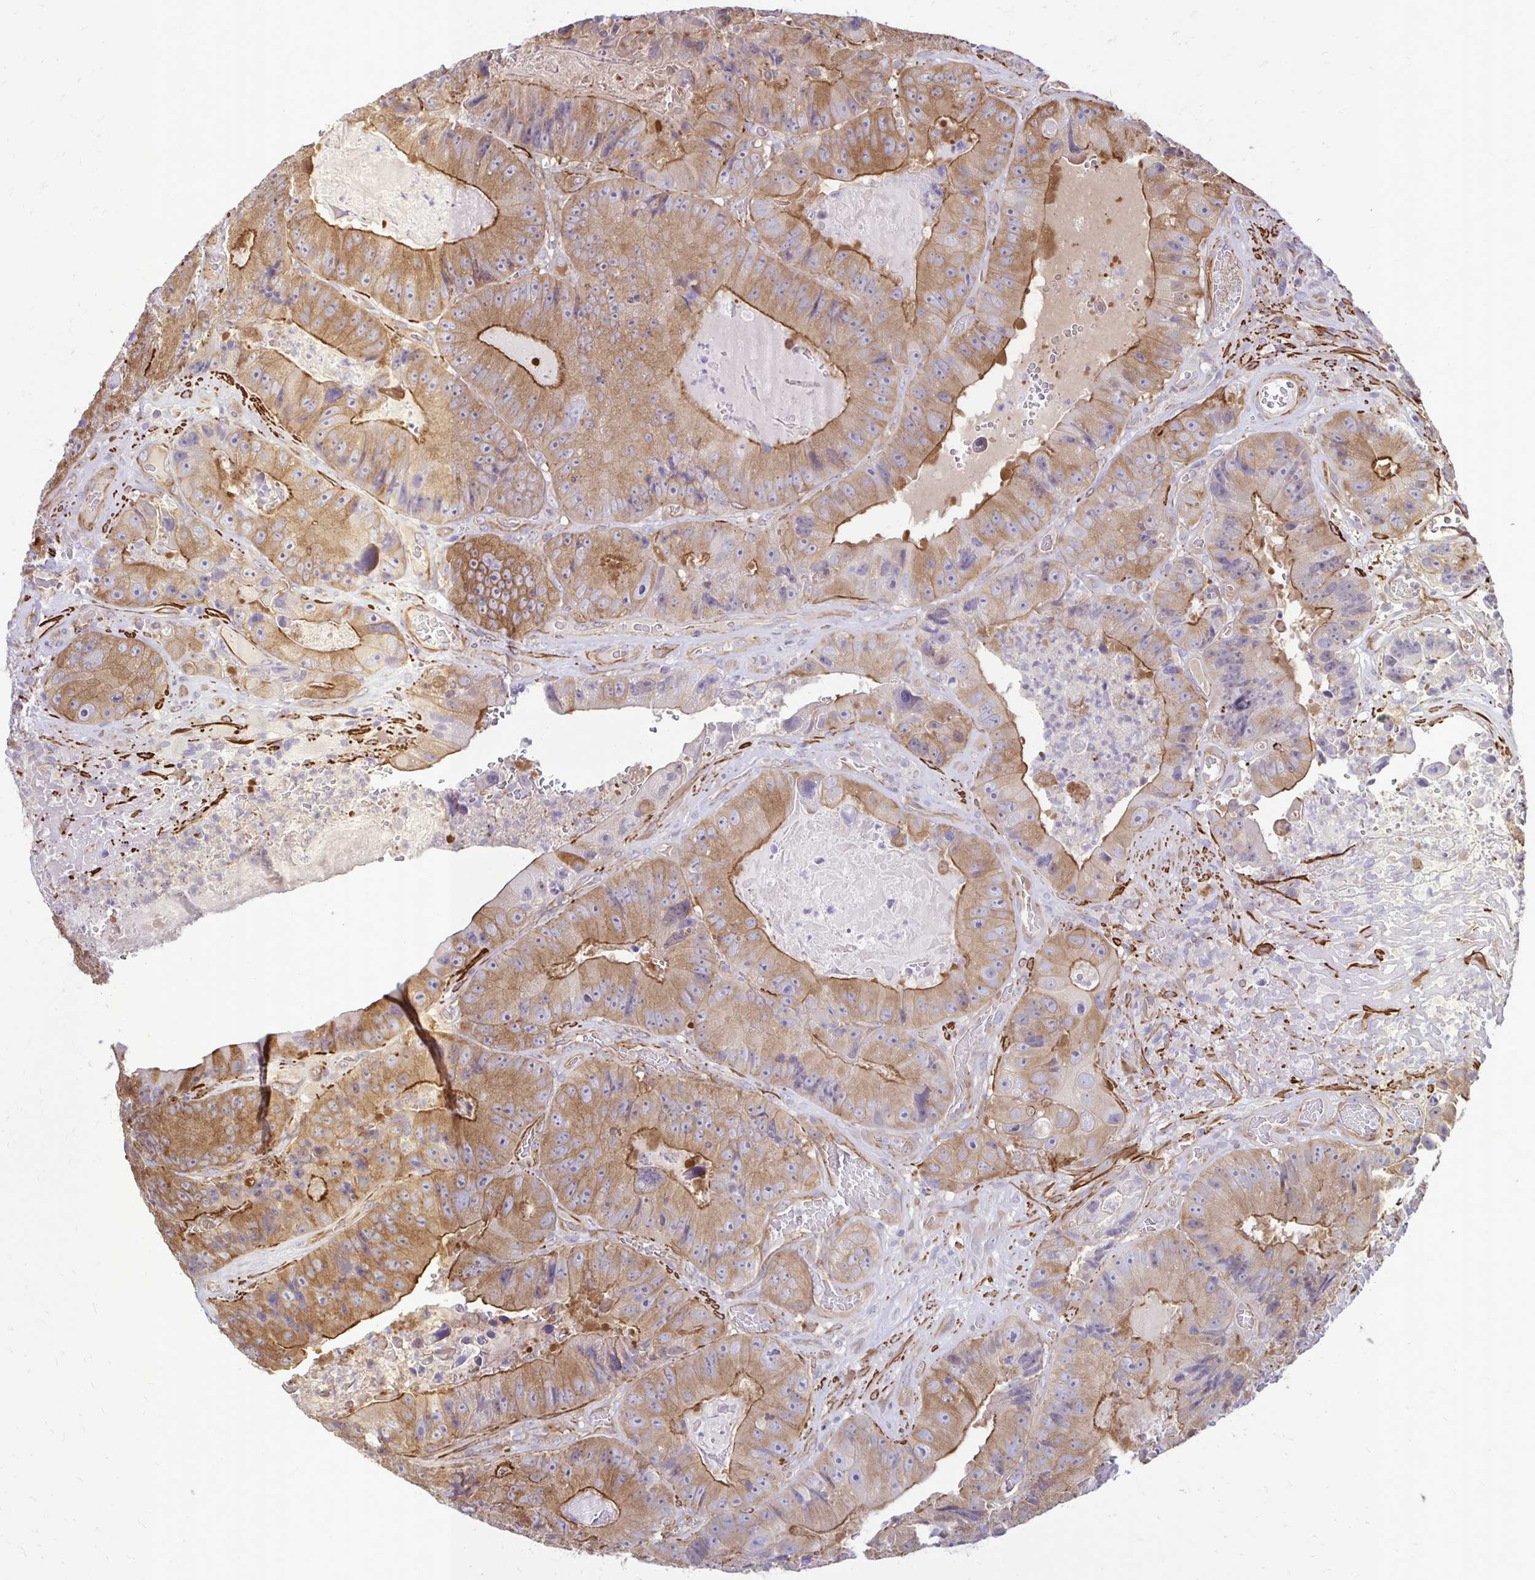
{"staining": {"intensity": "moderate", "quantity": ">75%", "location": "cytoplasmic/membranous"}, "tissue": "colorectal cancer", "cell_type": "Tumor cells", "image_type": "cancer", "snomed": [{"axis": "morphology", "description": "Adenocarcinoma, NOS"}, {"axis": "topography", "description": "Colon"}], "caption": "Colorectal cancer was stained to show a protein in brown. There is medium levels of moderate cytoplasmic/membranous staining in about >75% of tumor cells.", "gene": "CTPS1", "patient": {"sex": "female", "age": 86}}